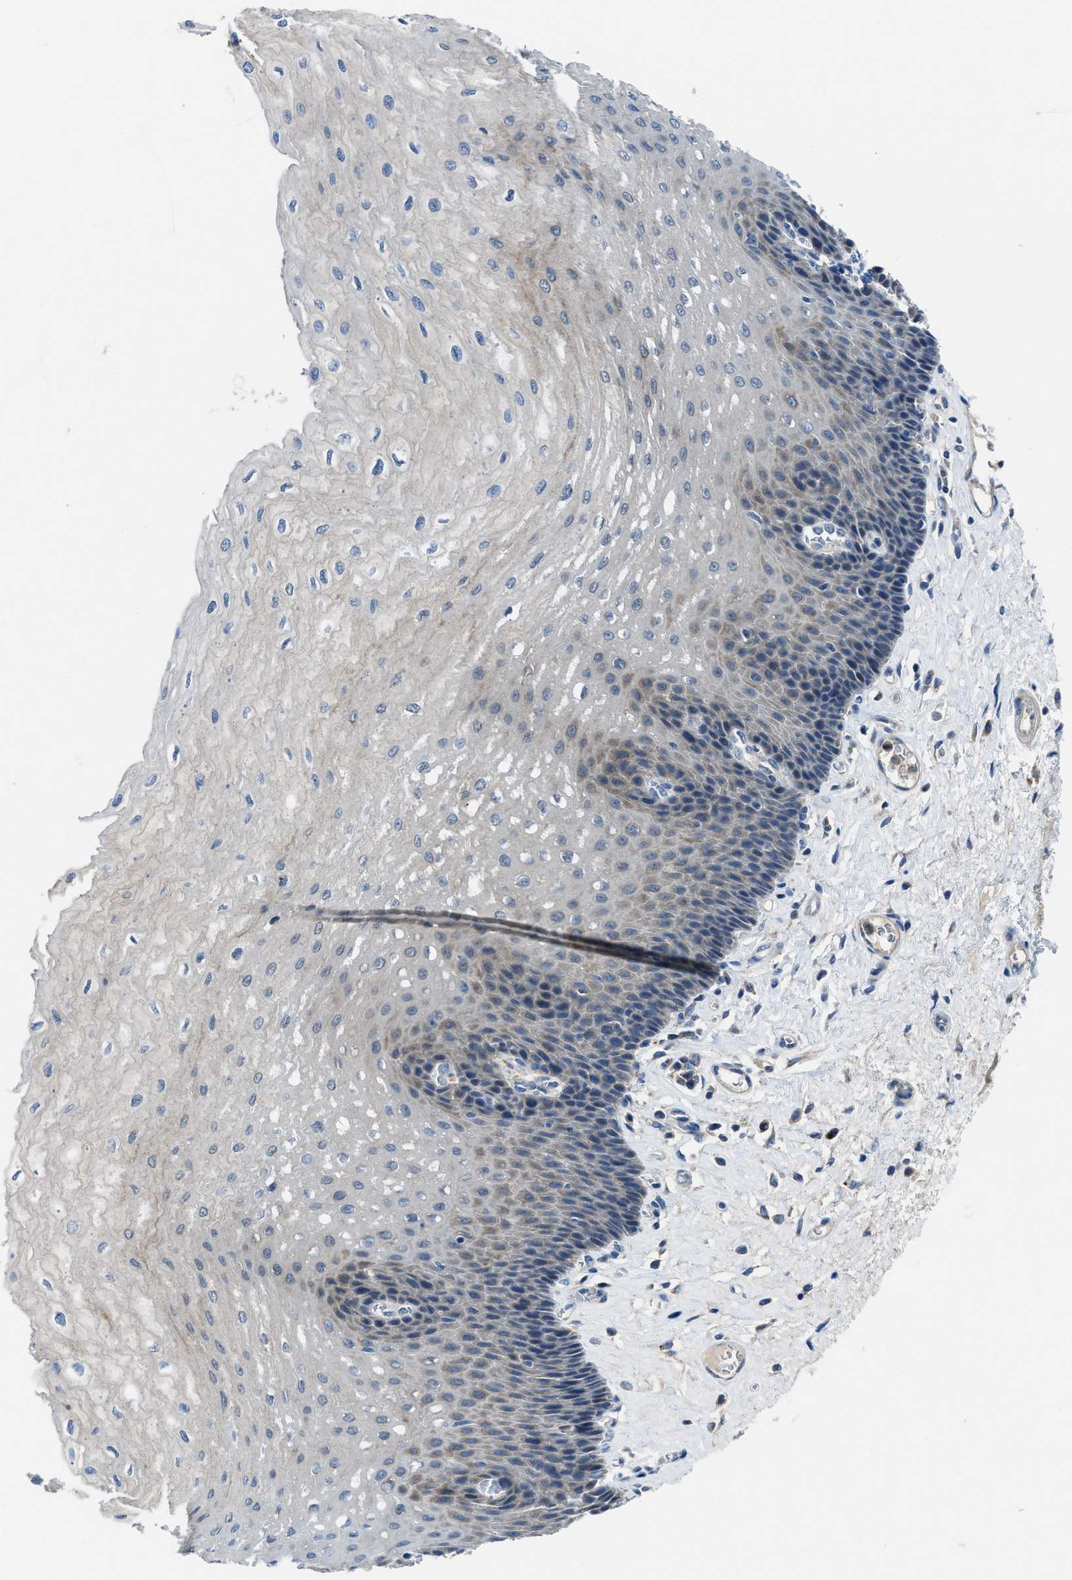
{"staining": {"intensity": "weak", "quantity": "<25%", "location": "cytoplasmic/membranous"}, "tissue": "esophagus", "cell_type": "Squamous epithelial cells", "image_type": "normal", "snomed": [{"axis": "morphology", "description": "Normal tissue, NOS"}, {"axis": "topography", "description": "Esophagus"}], "caption": "An IHC photomicrograph of unremarkable esophagus is shown. There is no staining in squamous epithelial cells of esophagus. Brightfield microscopy of IHC stained with DAB (brown) and hematoxylin (blue), captured at high magnification.", "gene": "MAP3K20", "patient": {"sex": "female", "age": 72}}